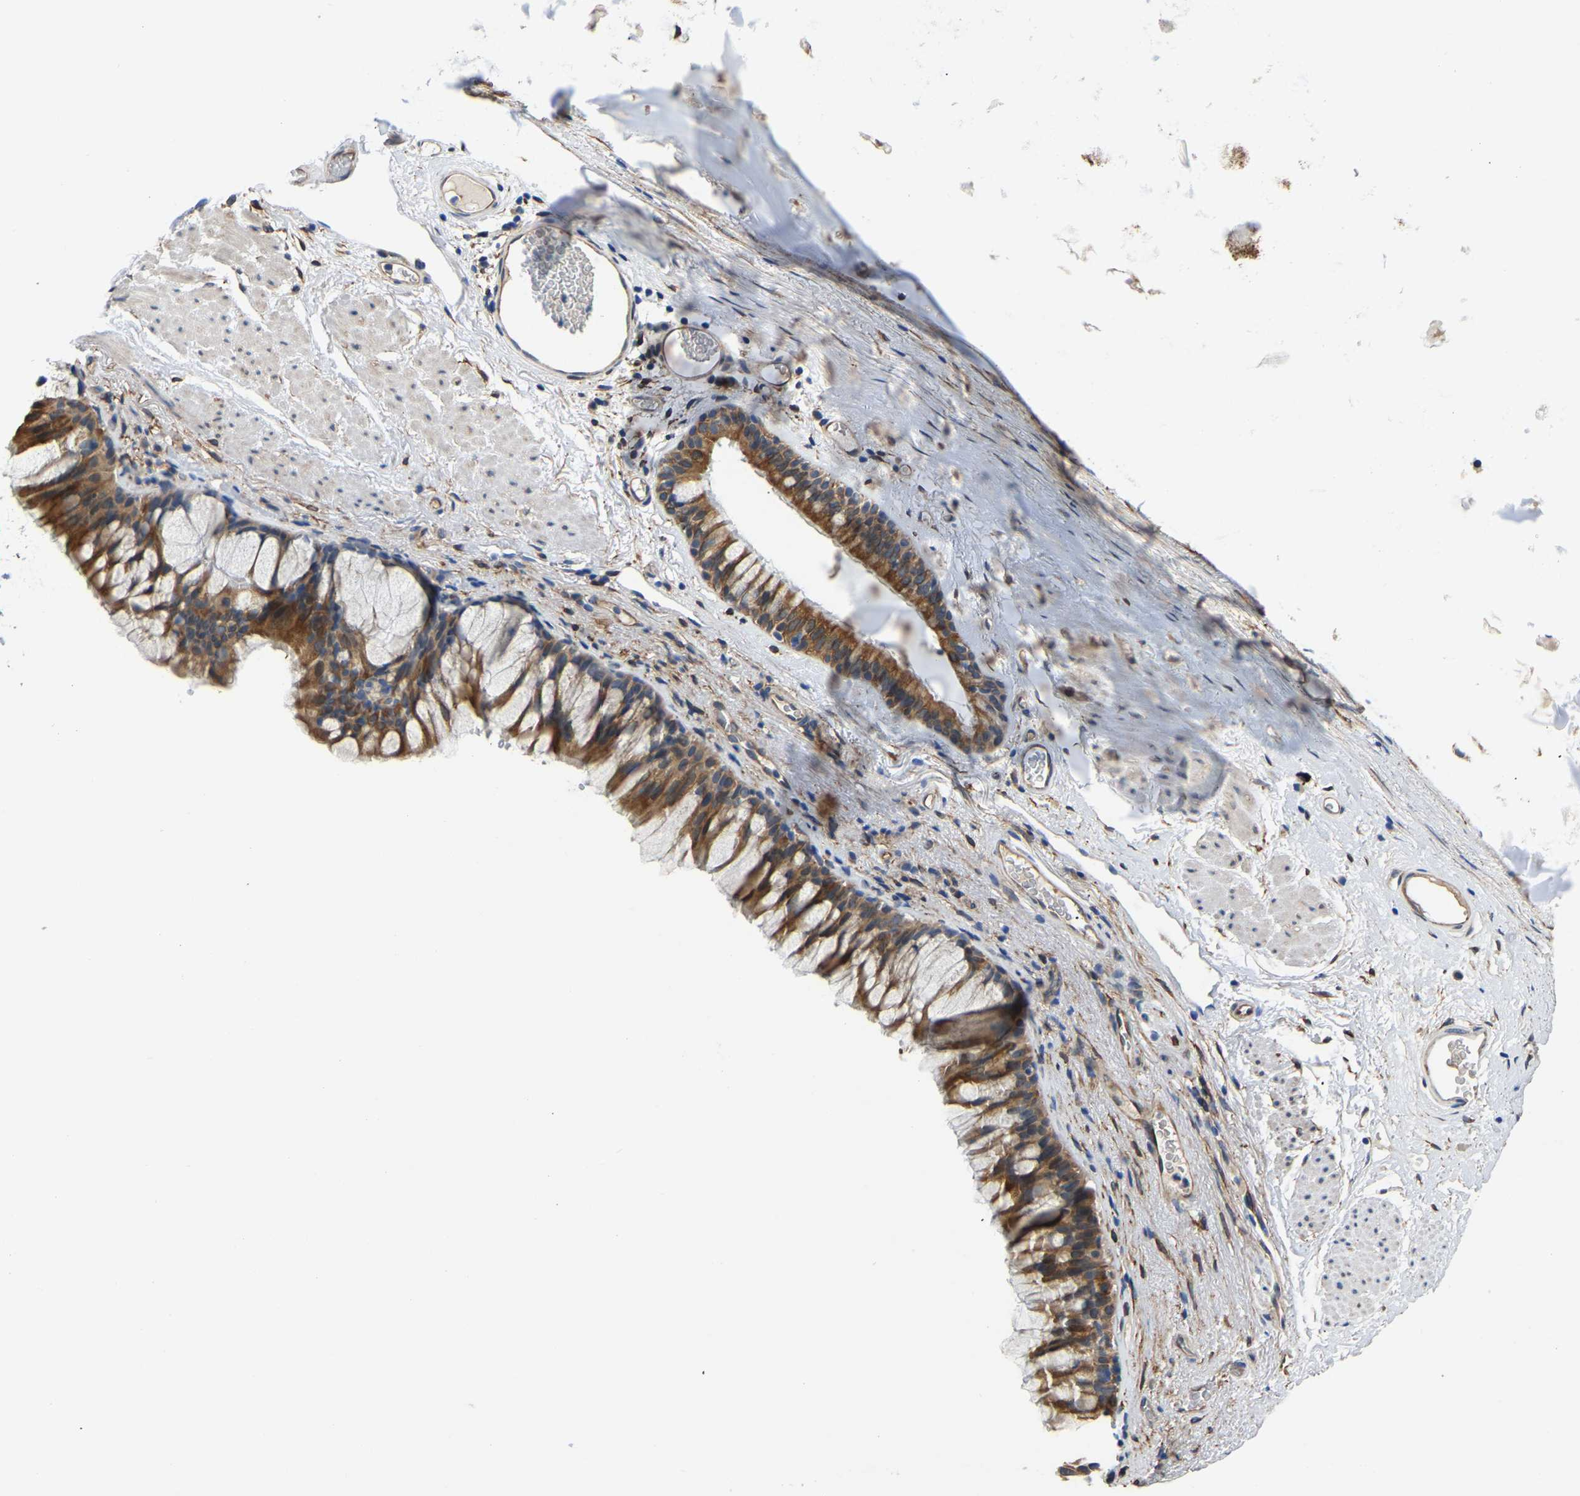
{"staining": {"intensity": "strong", "quantity": ">75%", "location": "cytoplasmic/membranous"}, "tissue": "bronchus", "cell_type": "Respiratory epithelial cells", "image_type": "normal", "snomed": [{"axis": "morphology", "description": "Normal tissue, NOS"}, {"axis": "topography", "description": "Cartilage tissue"}, {"axis": "topography", "description": "Bronchus"}], "caption": "IHC staining of benign bronchus, which displays high levels of strong cytoplasmic/membranous staining in about >75% of respiratory epithelial cells indicating strong cytoplasmic/membranous protein staining. The staining was performed using DAB (3,3'-diaminobenzidine) (brown) for protein detection and nuclei were counterstained in hematoxylin (blue).", "gene": "ARL6IP5", "patient": {"sex": "female", "age": 53}}